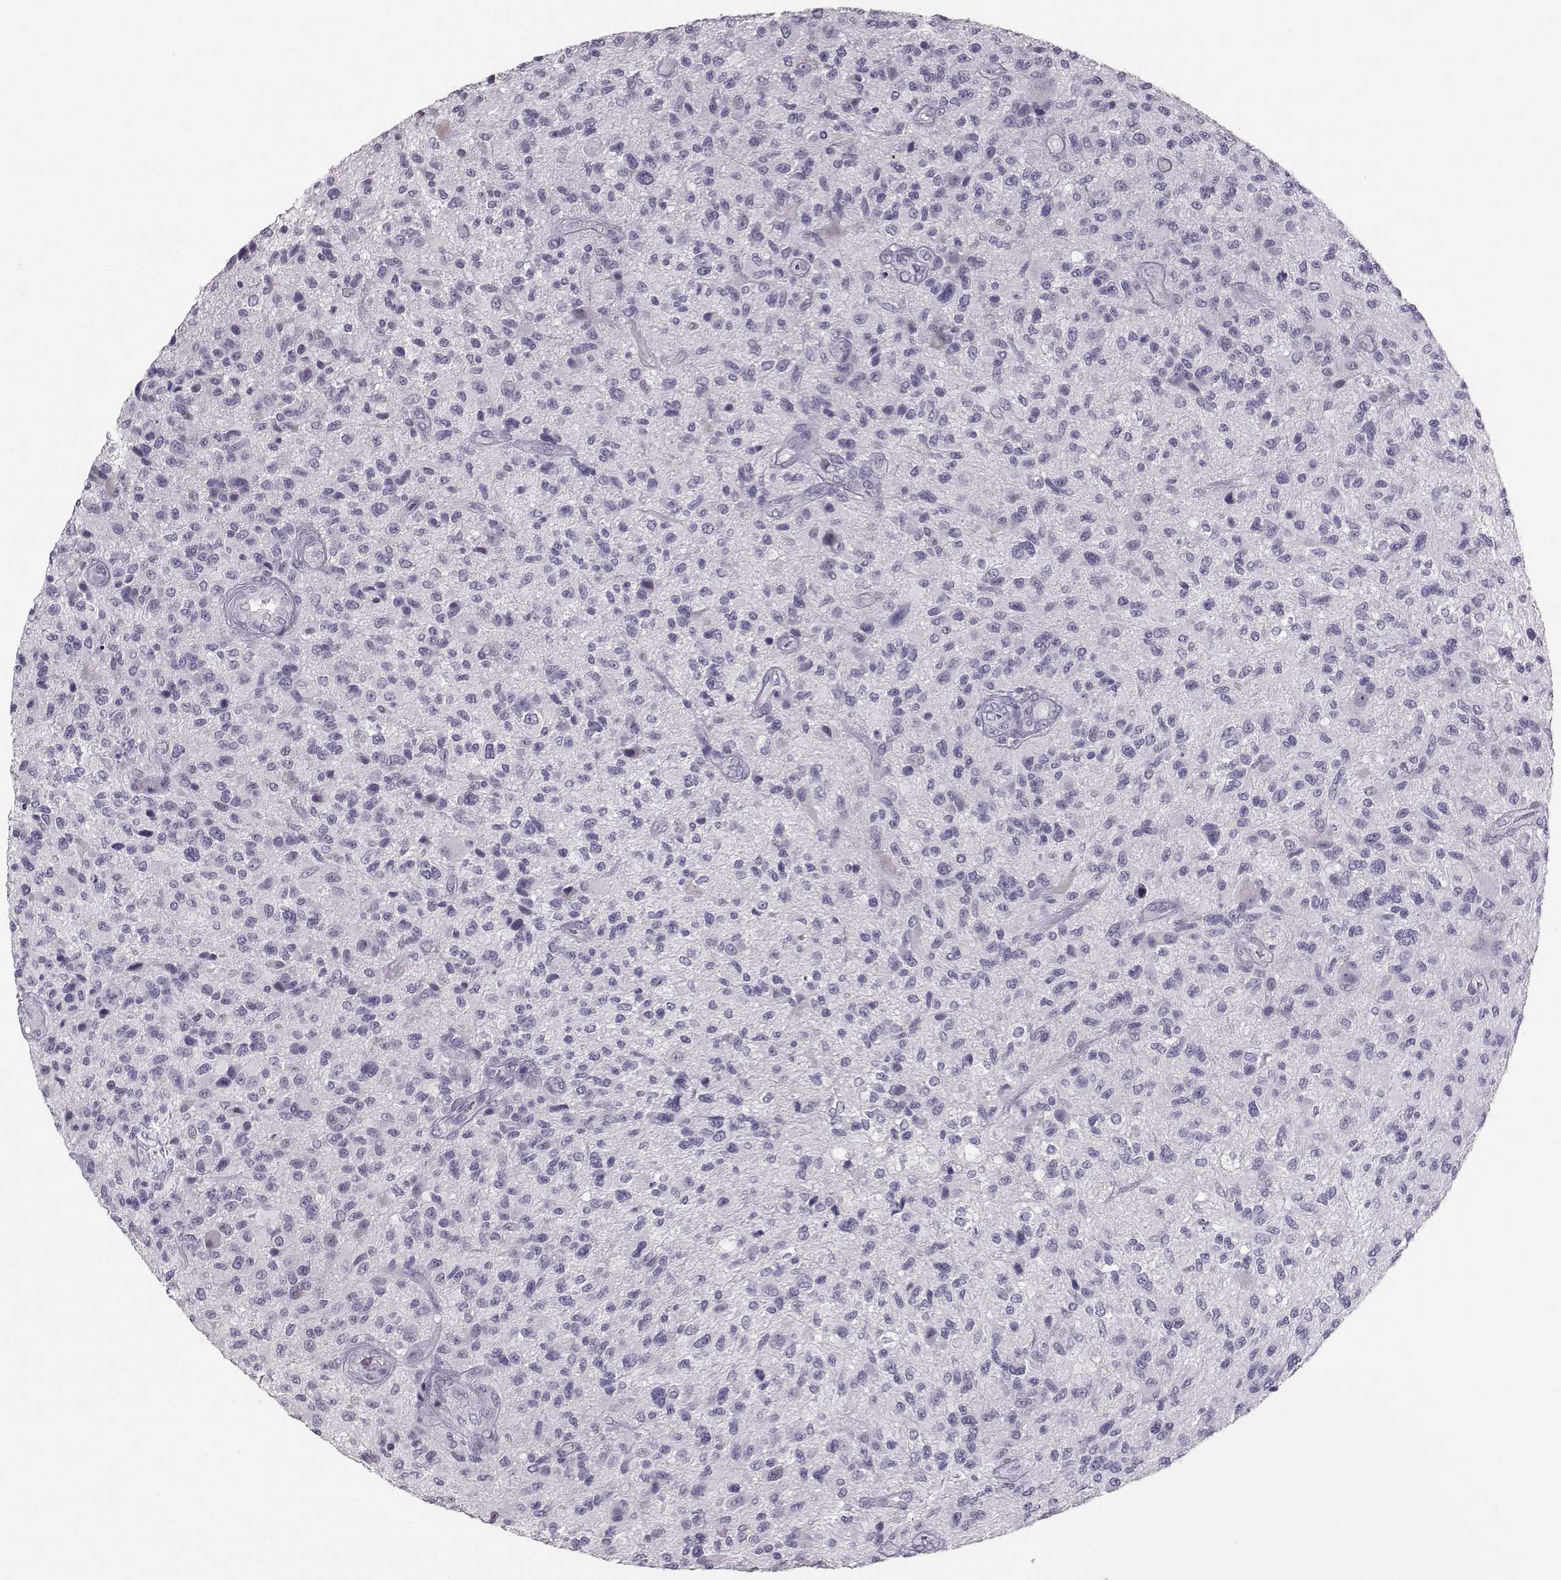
{"staining": {"intensity": "negative", "quantity": "none", "location": "none"}, "tissue": "glioma", "cell_type": "Tumor cells", "image_type": "cancer", "snomed": [{"axis": "morphology", "description": "Glioma, malignant, High grade"}, {"axis": "topography", "description": "Brain"}], "caption": "Protein analysis of glioma demonstrates no significant staining in tumor cells. The staining is performed using DAB brown chromogen with nuclei counter-stained in using hematoxylin.", "gene": "PKP2", "patient": {"sex": "male", "age": 47}}